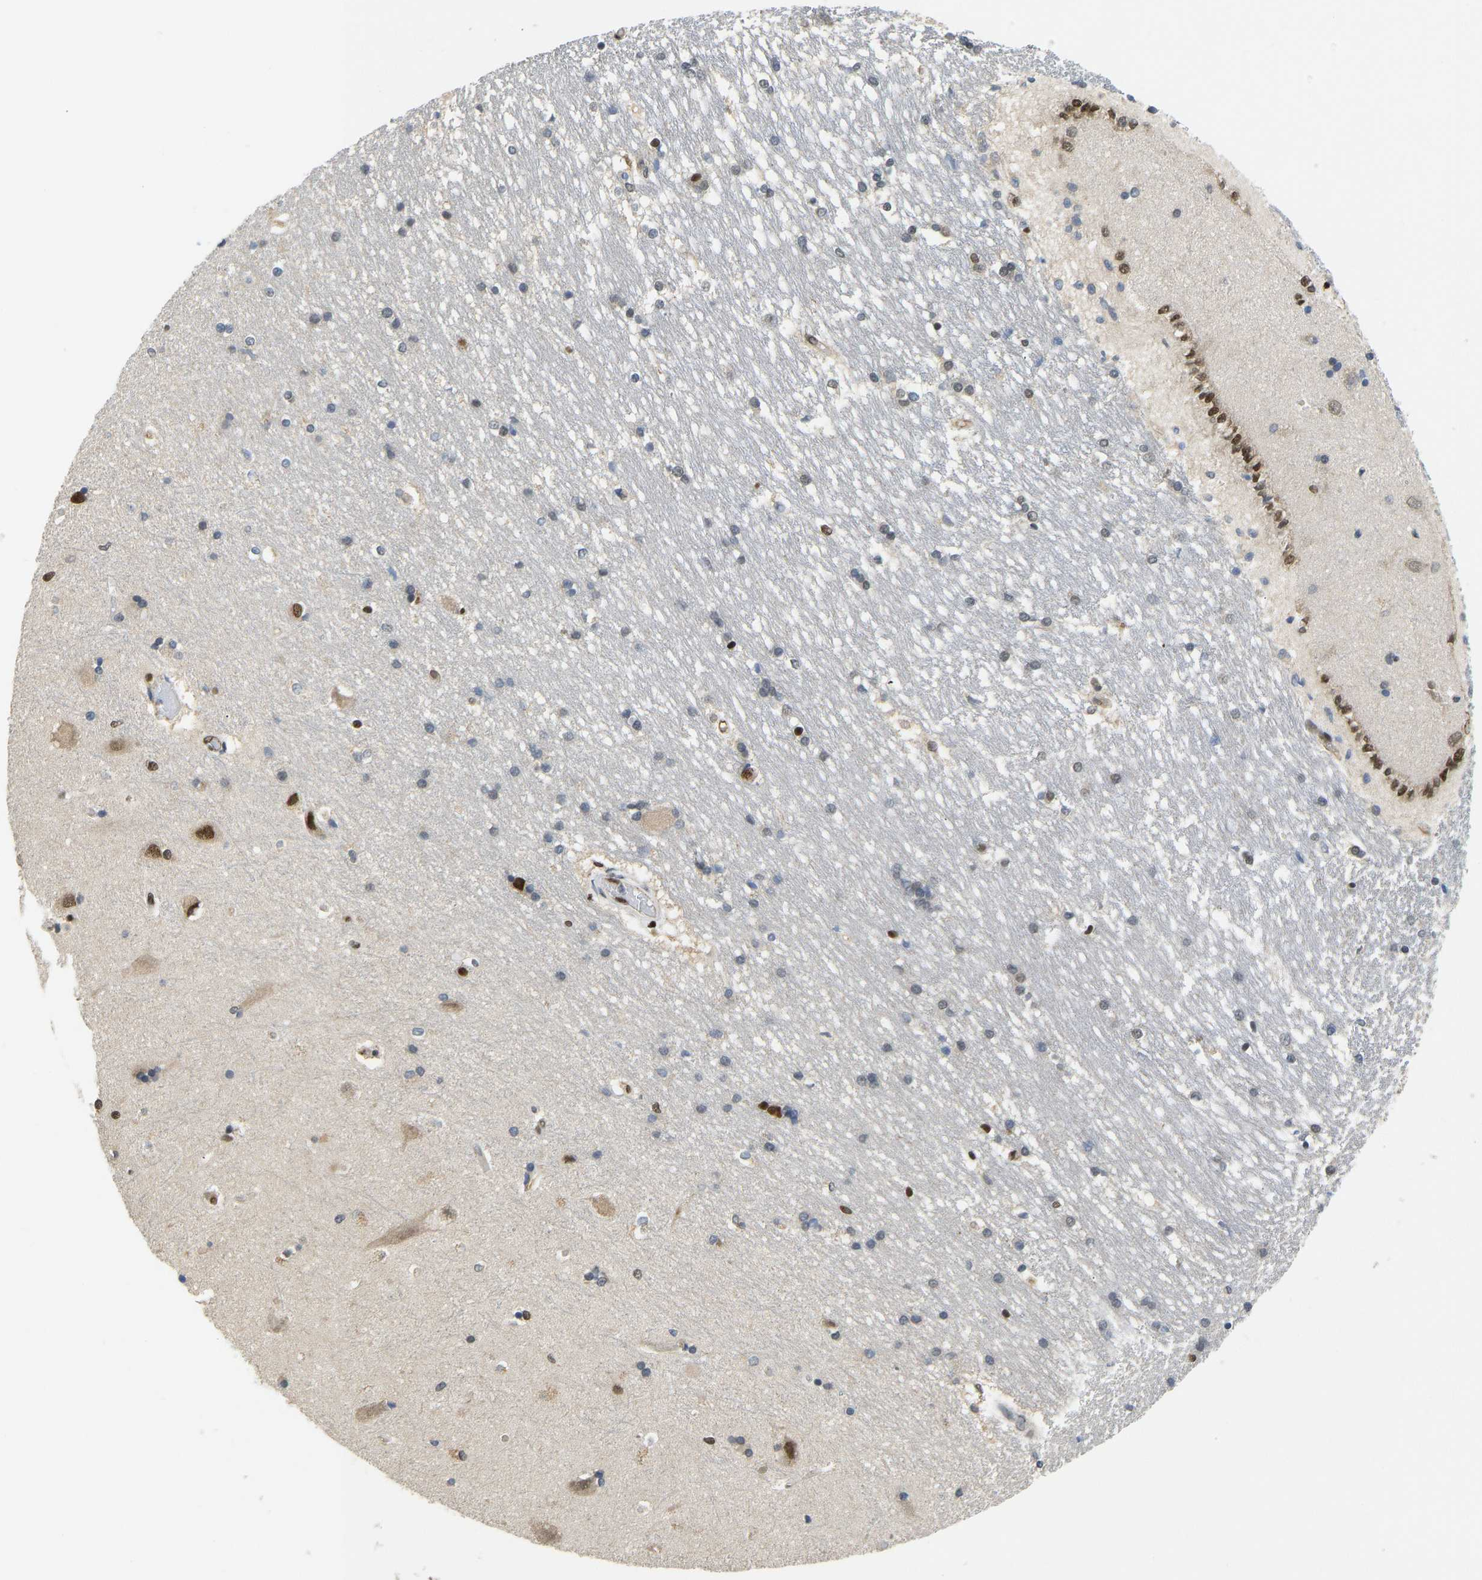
{"staining": {"intensity": "strong", "quantity": "<25%", "location": "nuclear"}, "tissue": "hippocampus", "cell_type": "Glial cells", "image_type": "normal", "snomed": [{"axis": "morphology", "description": "Normal tissue, NOS"}, {"axis": "topography", "description": "Hippocampus"}], "caption": "A photomicrograph of human hippocampus stained for a protein displays strong nuclear brown staining in glial cells. Immunohistochemistry stains the protein of interest in brown and the nuclei are stained blue.", "gene": "ZSCAN20", "patient": {"sex": "male", "age": 45}}